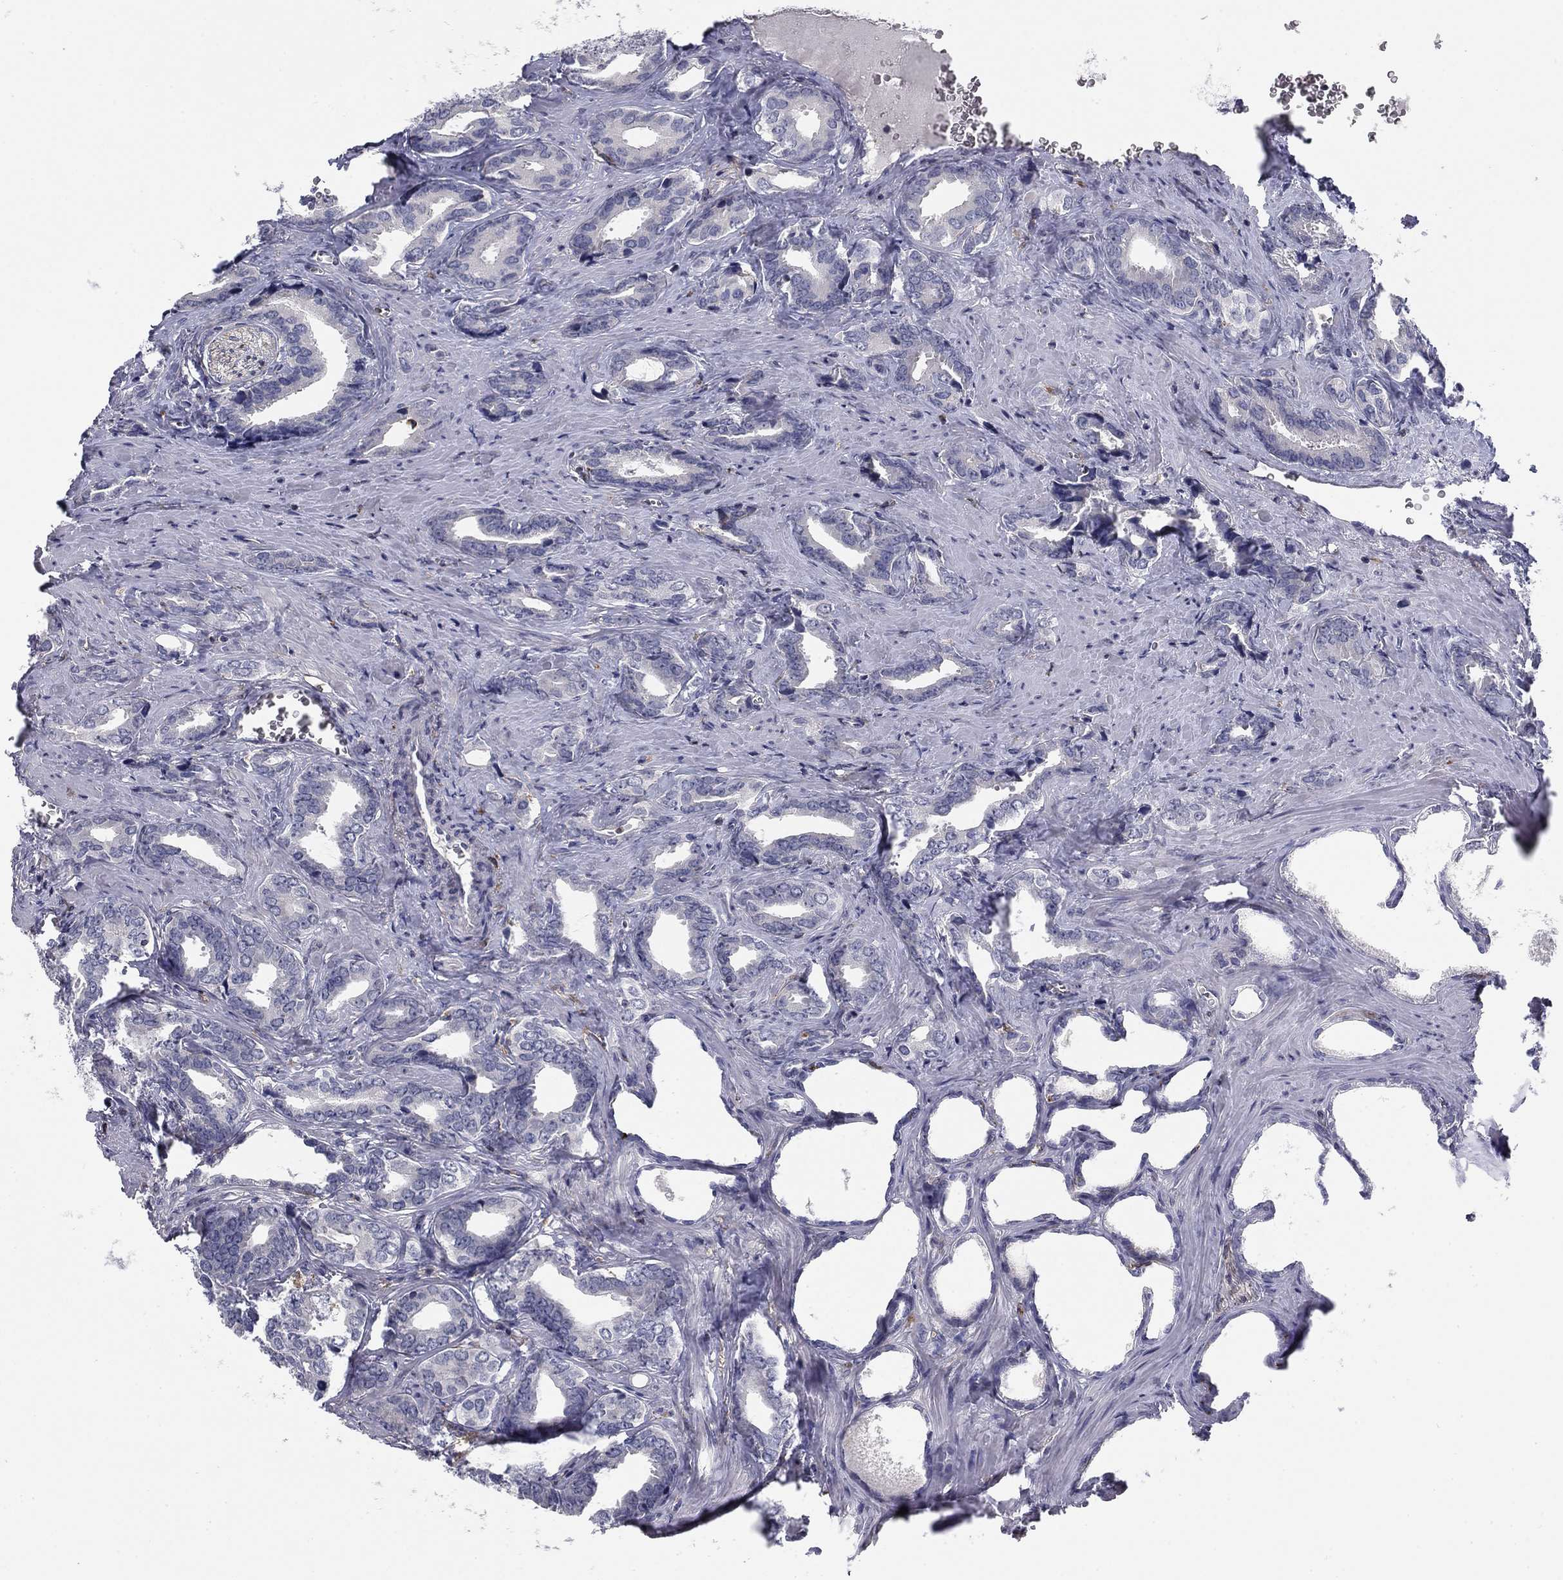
{"staining": {"intensity": "negative", "quantity": "none", "location": "none"}, "tissue": "prostate cancer", "cell_type": "Tumor cells", "image_type": "cancer", "snomed": [{"axis": "morphology", "description": "Adenocarcinoma, NOS"}, {"axis": "topography", "description": "Prostate"}], "caption": "Adenocarcinoma (prostate) stained for a protein using IHC exhibits no staining tumor cells.", "gene": "PLCB2", "patient": {"sex": "male", "age": 66}}